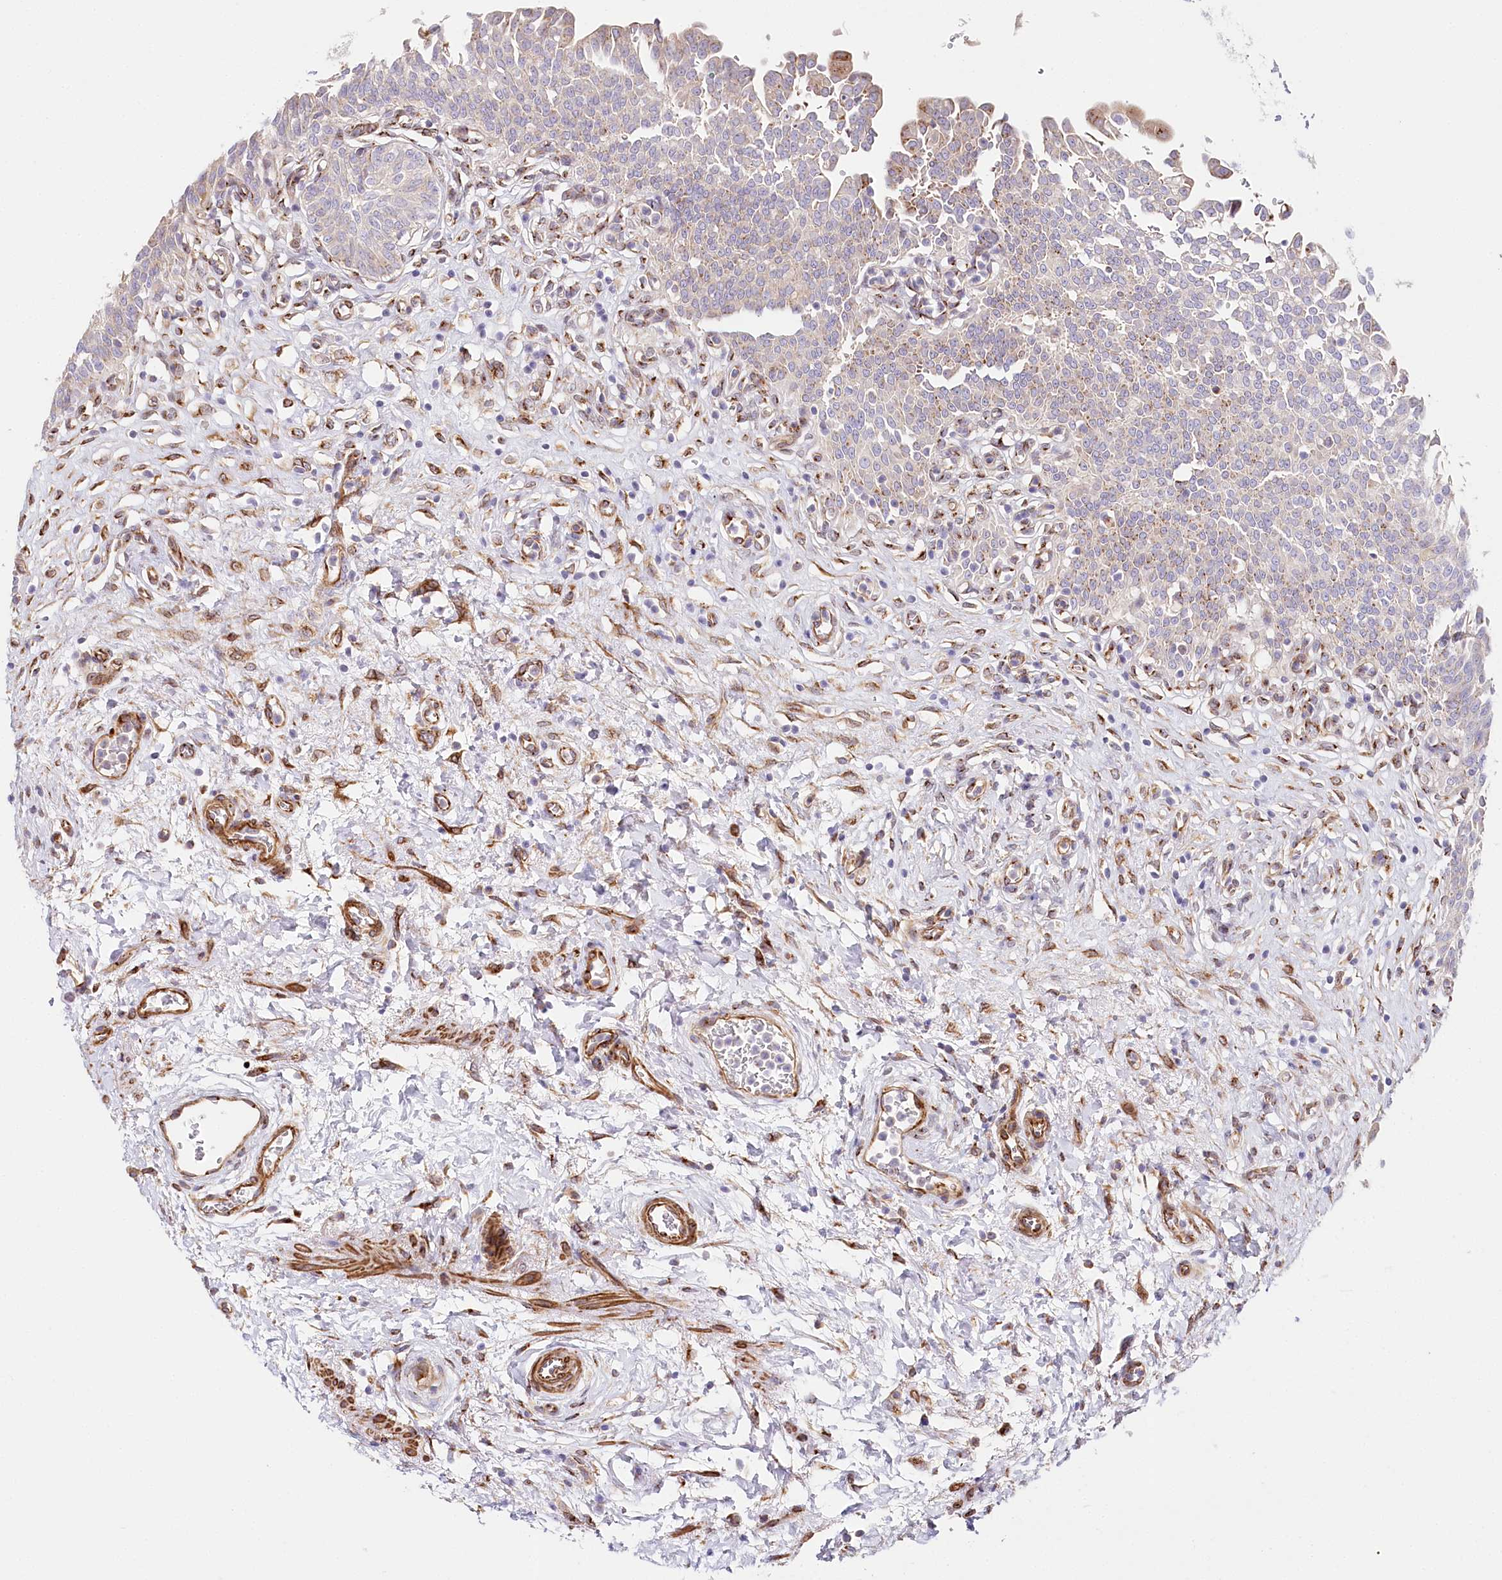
{"staining": {"intensity": "strong", "quantity": "<25%", "location": "cytoplasmic/membranous"}, "tissue": "urinary bladder", "cell_type": "Urothelial cells", "image_type": "normal", "snomed": [{"axis": "morphology", "description": "Urothelial carcinoma, High grade"}, {"axis": "topography", "description": "Urinary bladder"}], "caption": "Immunohistochemistry (IHC) photomicrograph of unremarkable human urinary bladder stained for a protein (brown), which shows medium levels of strong cytoplasmic/membranous staining in approximately <25% of urothelial cells.", "gene": "ABRAXAS2", "patient": {"sex": "male", "age": 46}}